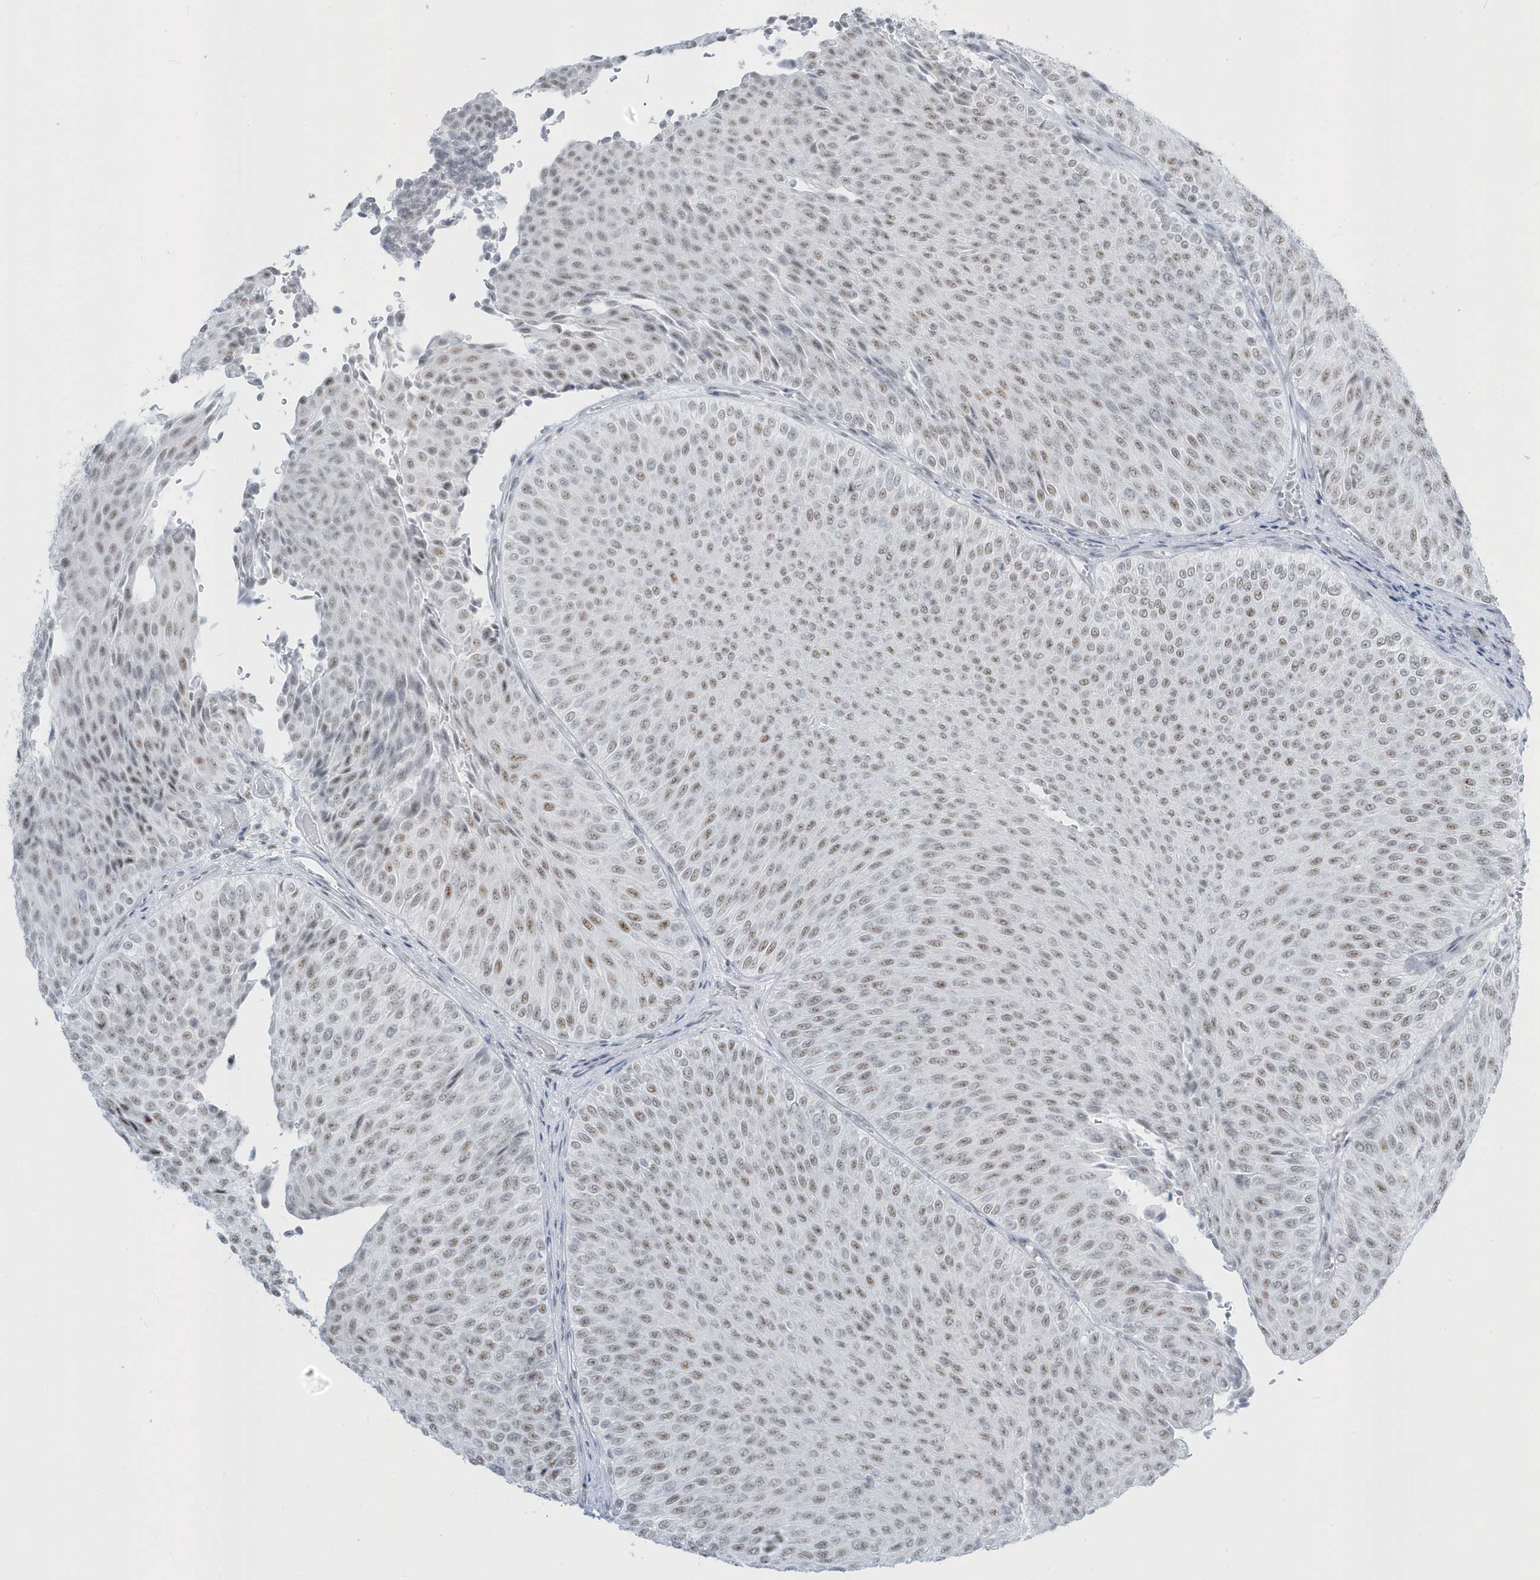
{"staining": {"intensity": "weak", "quantity": ">75%", "location": "nuclear"}, "tissue": "urothelial cancer", "cell_type": "Tumor cells", "image_type": "cancer", "snomed": [{"axis": "morphology", "description": "Urothelial carcinoma, Low grade"}, {"axis": "topography", "description": "Urinary bladder"}], "caption": "Human urothelial cancer stained for a protein (brown) demonstrates weak nuclear positive positivity in approximately >75% of tumor cells.", "gene": "PLEKHN1", "patient": {"sex": "male", "age": 78}}